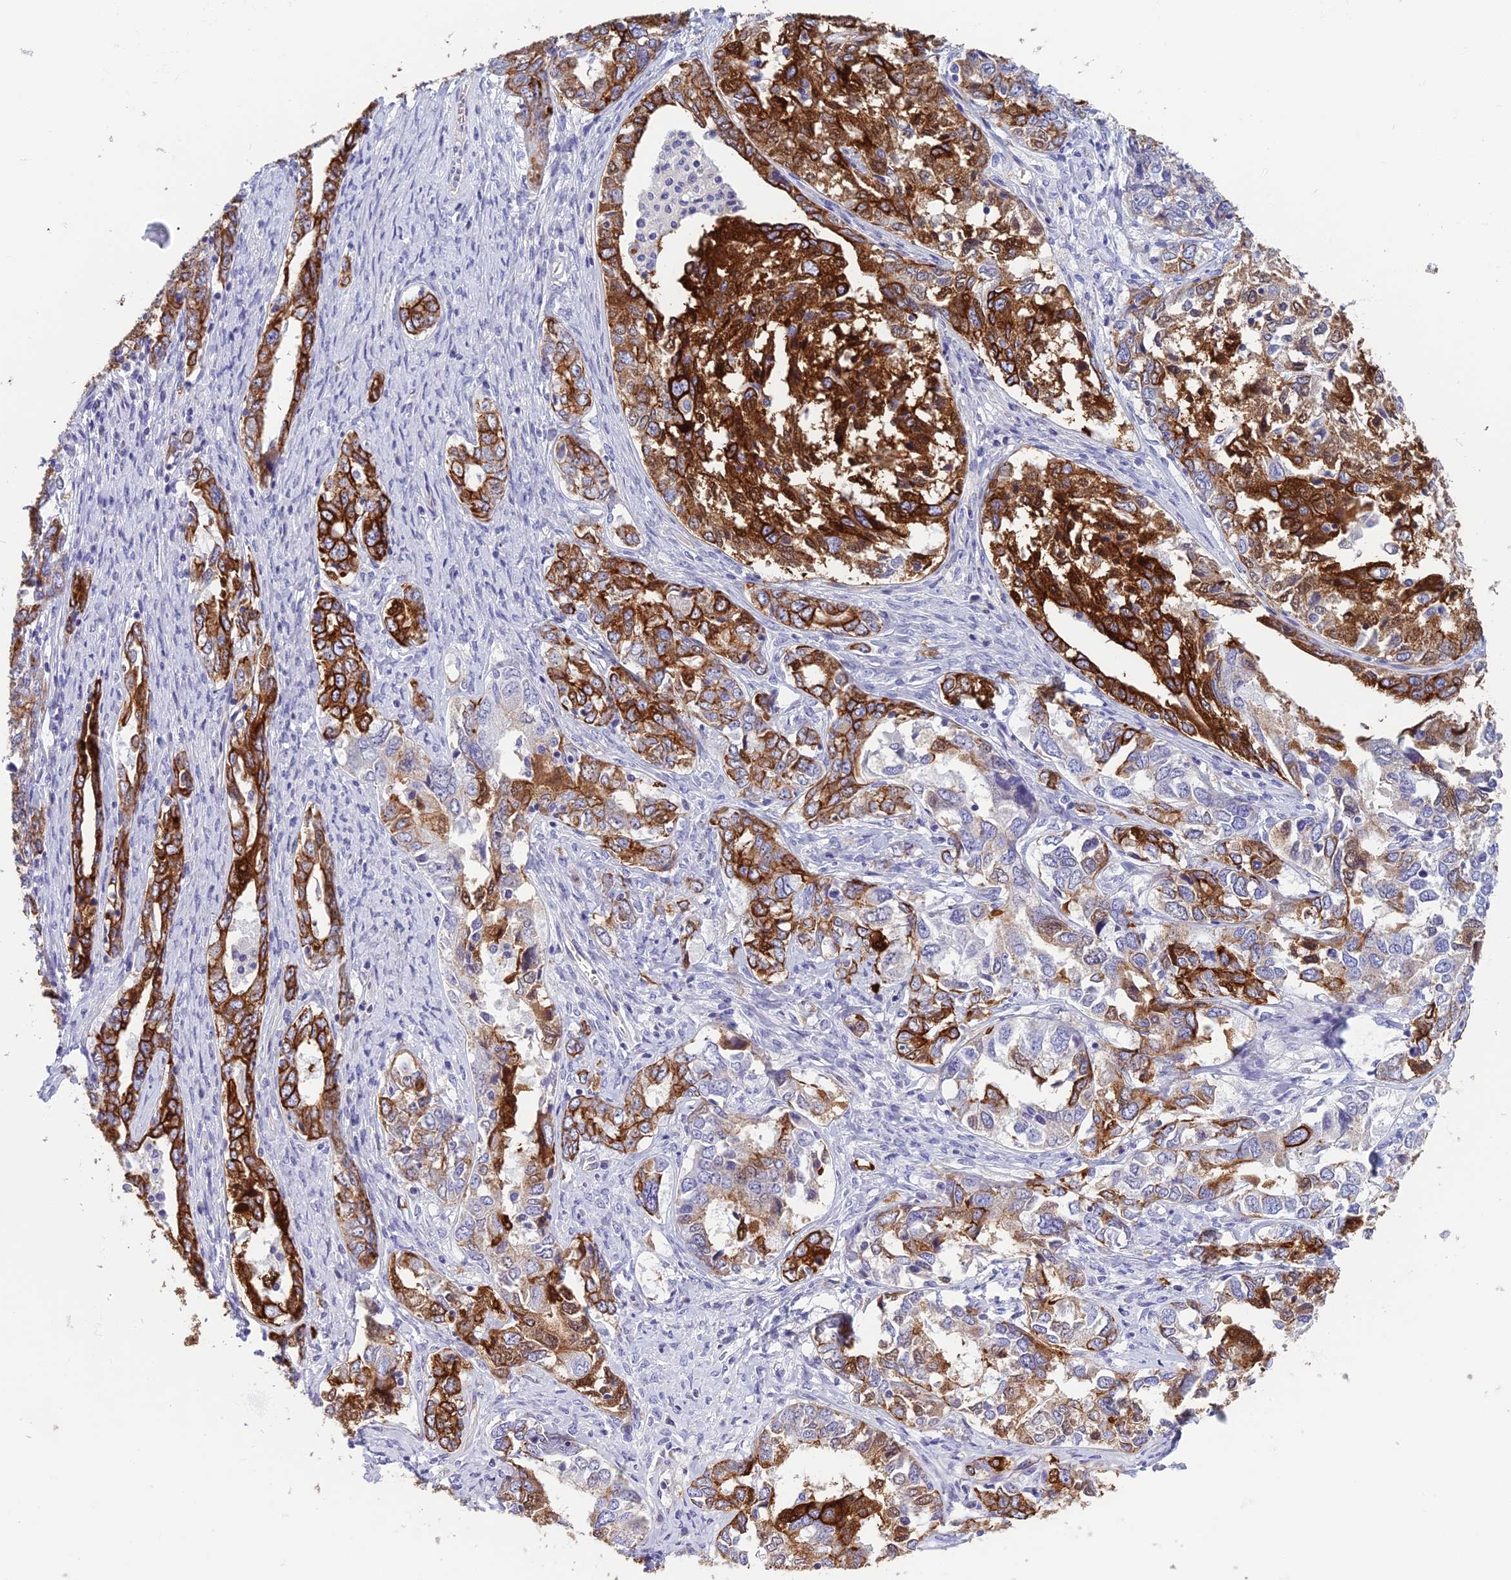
{"staining": {"intensity": "strong", "quantity": "25%-75%", "location": "cytoplasmic/membranous"}, "tissue": "ovarian cancer", "cell_type": "Tumor cells", "image_type": "cancer", "snomed": [{"axis": "morphology", "description": "Carcinoma, endometroid"}, {"axis": "topography", "description": "Ovary"}], "caption": "Ovarian cancer tissue exhibits strong cytoplasmic/membranous positivity in about 25%-75% of tumor cells, visualized by immunohistochemistry.", "gene": "RBM41", "patient": {"sex": "female", "age": 62}}